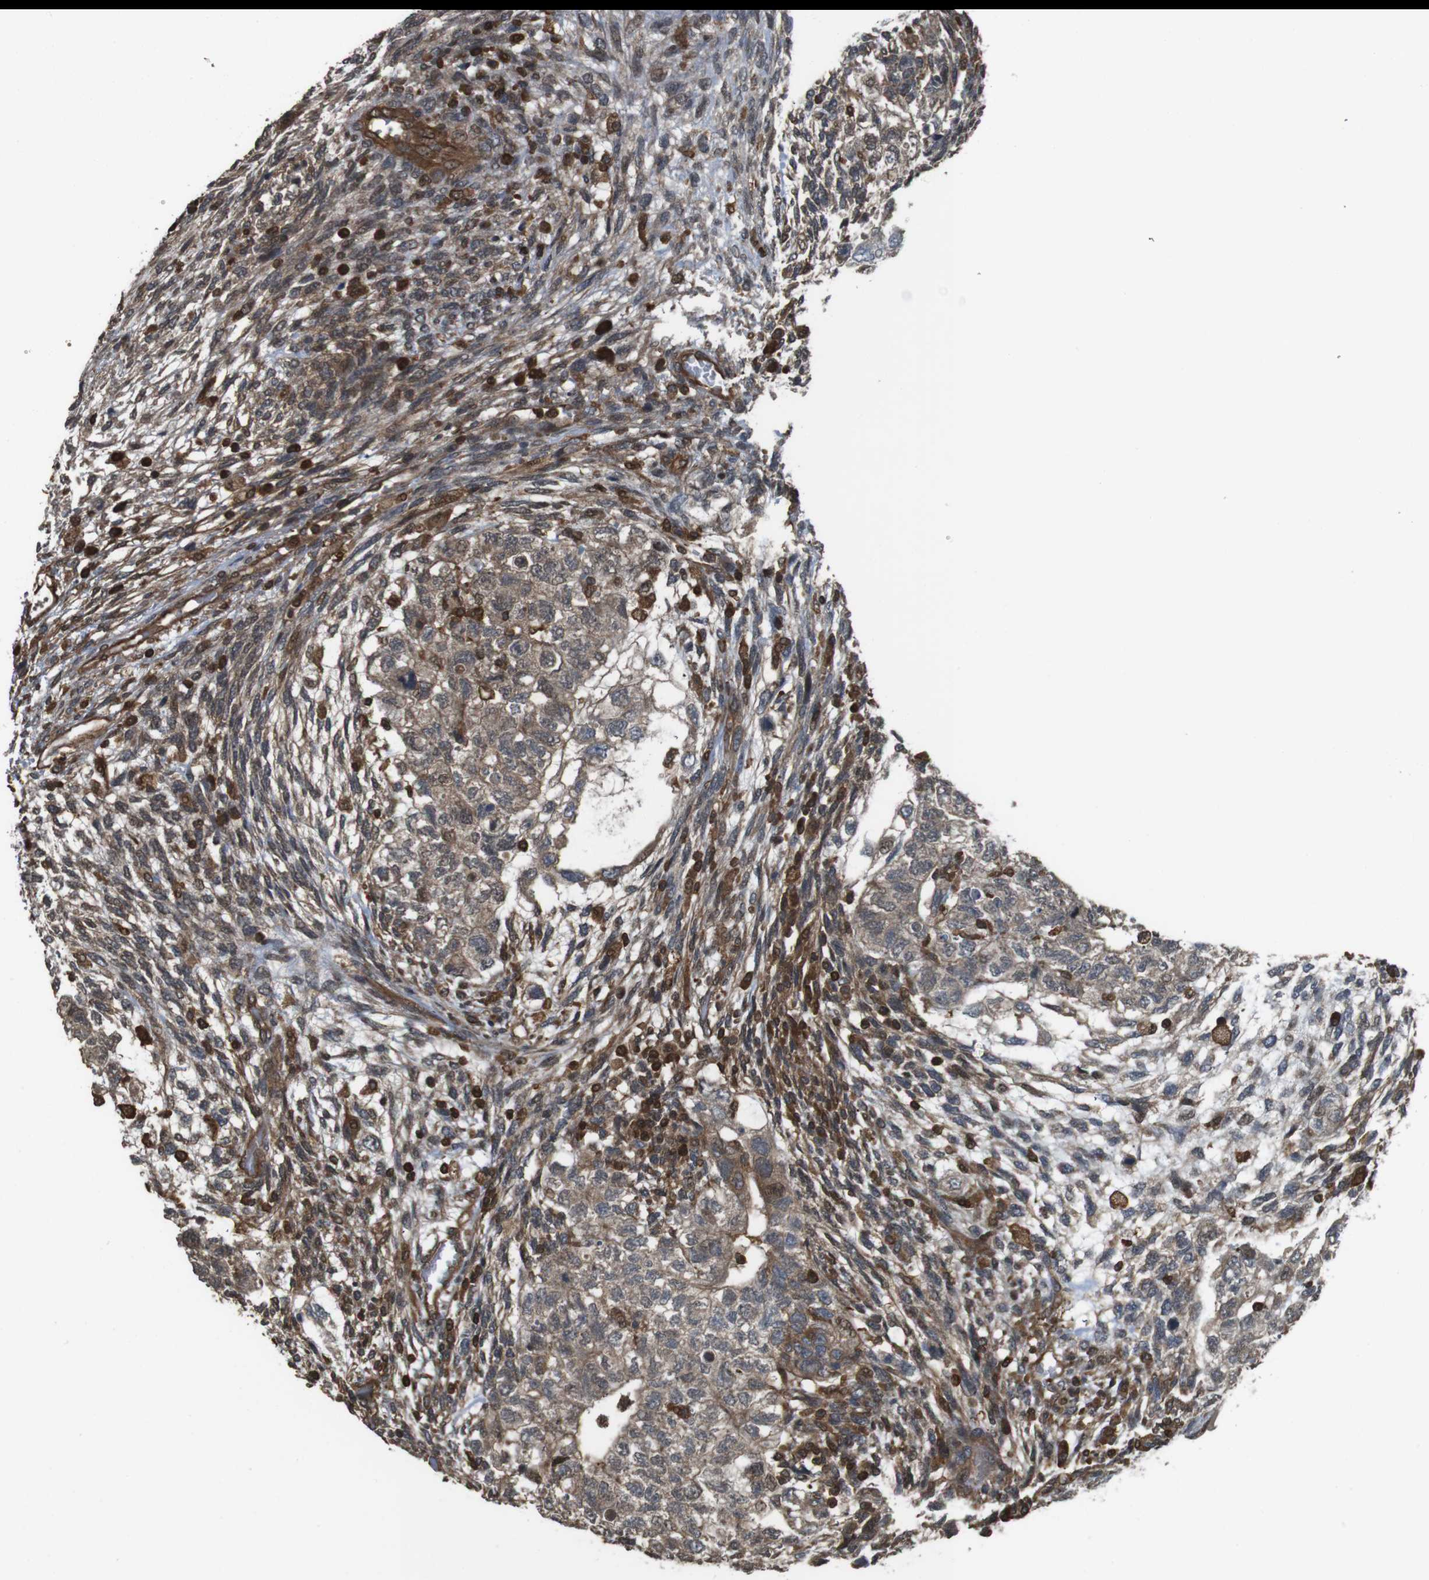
{"staining": {"intensity": "moderate", "quantity": ">75%", "location": "cytoplasmic/membranous"}, "tissue": "testis cancer", "cell_type": "Tumor cells", "image_type": "cancer", "snomed": [{"axis": "morphology", "description": "Normal tissue, NOS"}, {"axis": "morphology", "description": "Carcinoma, Embryonal, NOS"}, {"axis": "topography", "description": "Testis"}], "caption": "This photomicrograph reveals immunohistochemistry (IHC) staining of human testis cancer (embryonal carcinoma), with medium moderate cytoplasmic/membranous staining in approximately >75% of tumor cells.", "gene": "ARHGDIA", "patient": {"sex": "male", "age": 36}}